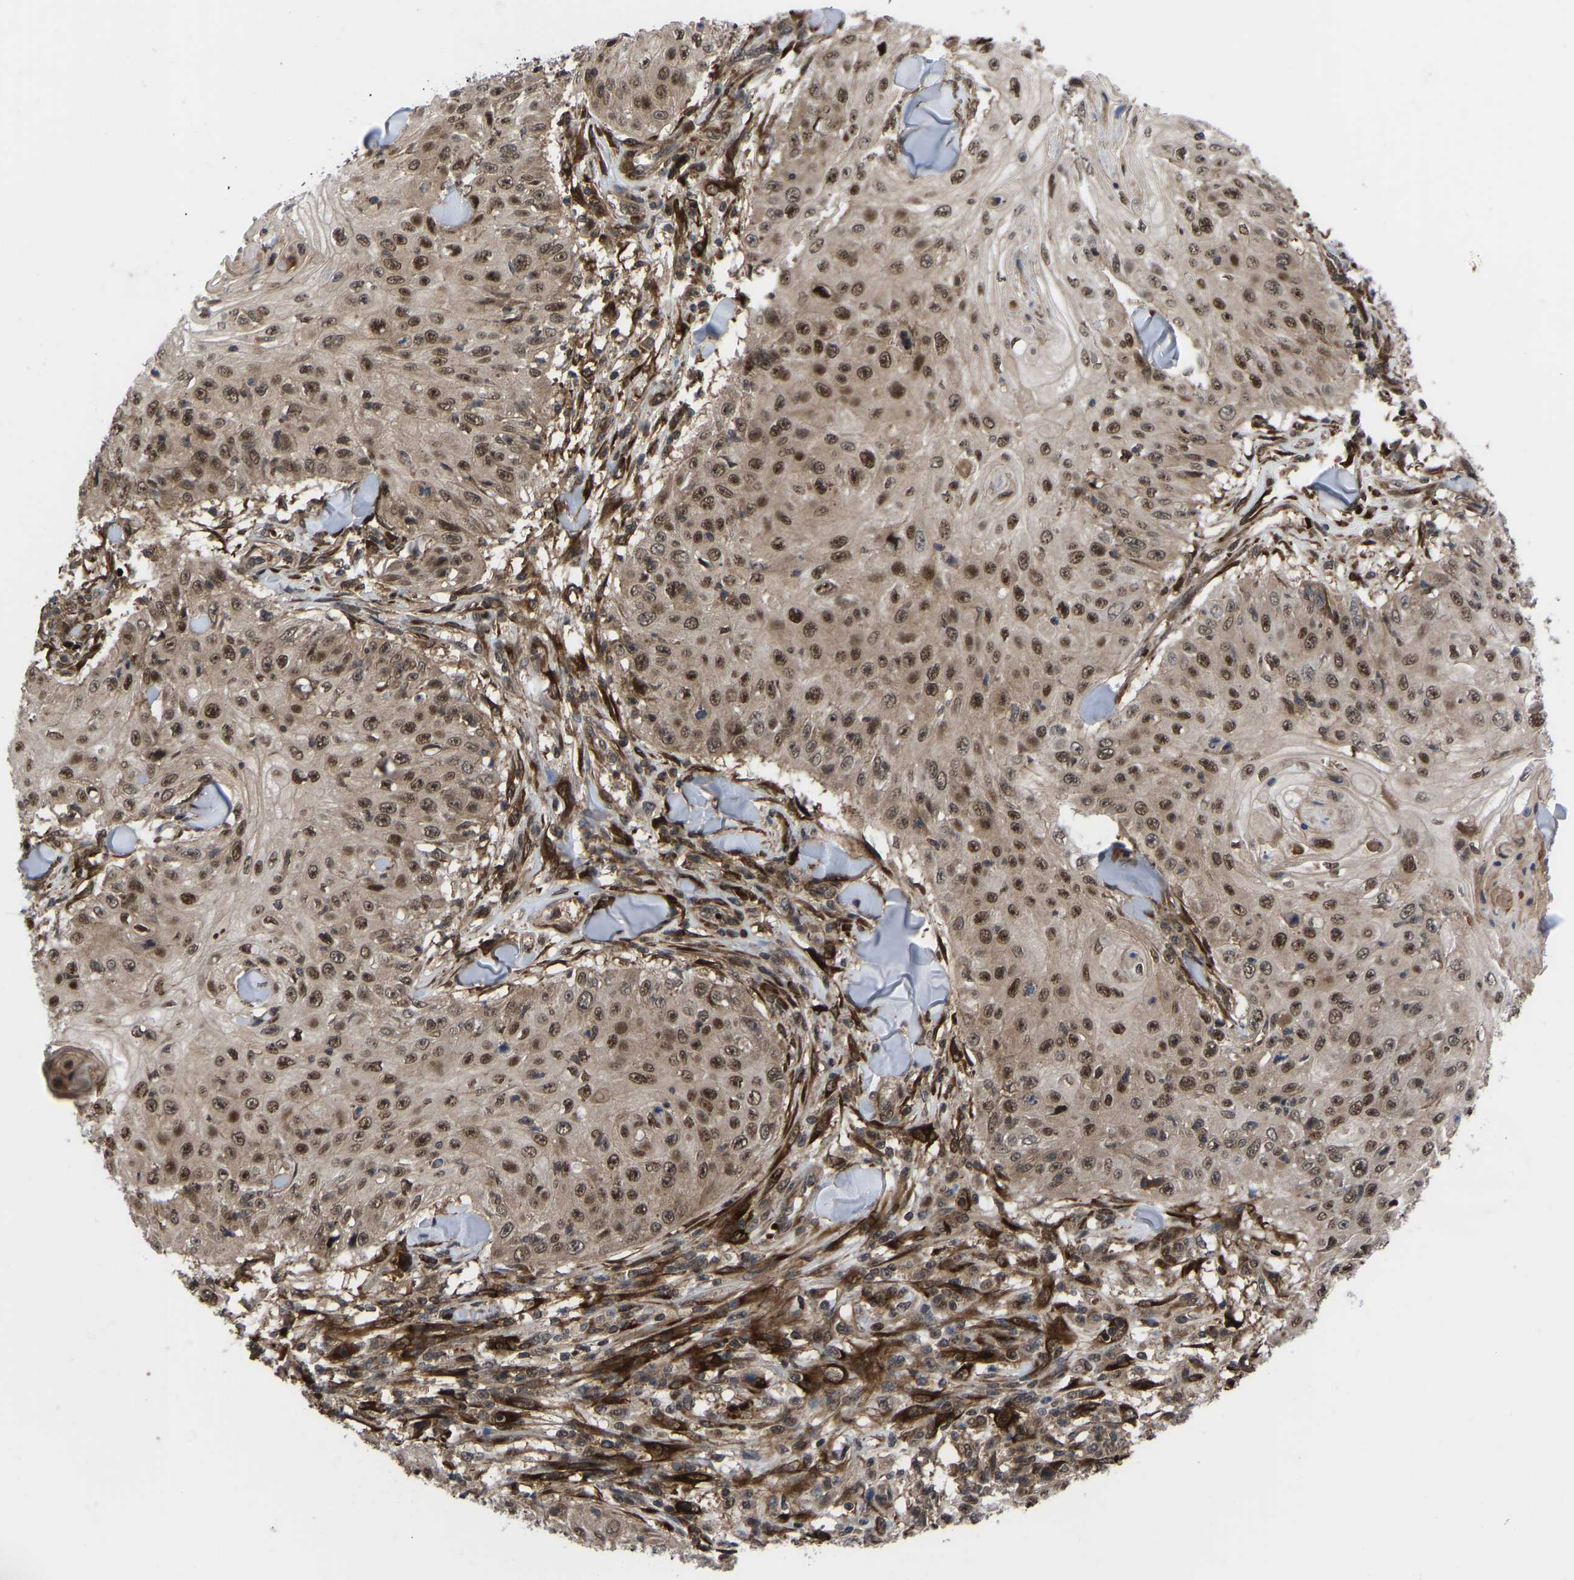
{"staining": {"intensity": "moderate", "quantity": ">75%", "location": "cytoplasmic/membranous,nuclear"}, "tissue": "skin cancer", "cell_type": "Tumor cells", "image_type": "cancer", "snomed": [{"axis": "morphology", "description": "Squamous cell carcinoma, NOS"}, {"axis": "topography", "description": "Skin"}], "caption": "A histopathology image of human skin cancer stained for a protein demonstrates moderate cytoplasmic/membranous and nuclear brown staining in tumor cells.", "gene": "CYP7B1", "patient": {"sex": "male", "age": 86}}